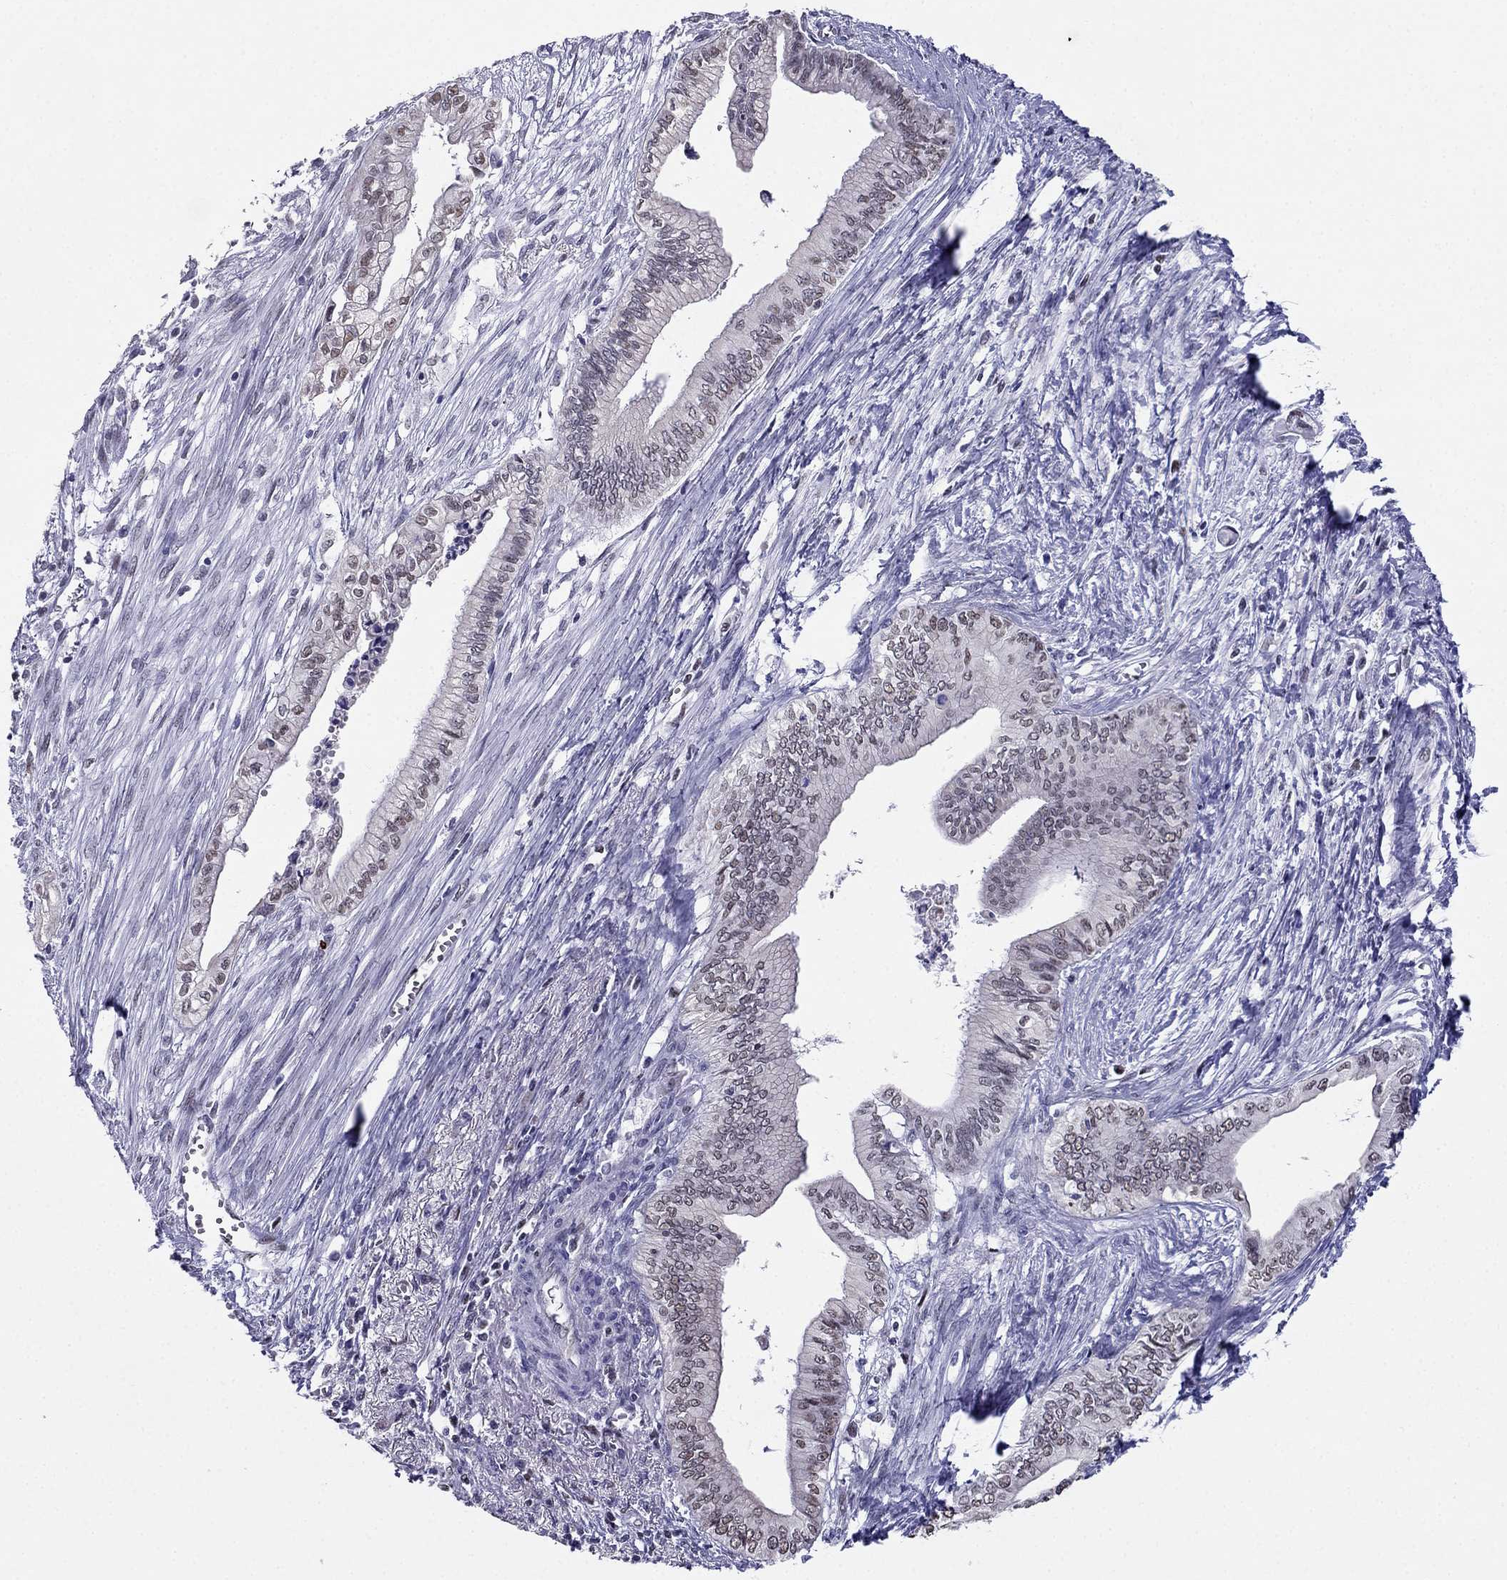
{"staining": {"intensity": "weak", "quantity": "<25%", "location": "nuclear"}, "tissue": "pancreatic cancer", "cell_type": "Tumor cells", "image_type": "cancer", "snomed": [{"axis": "morphology", "description": "Adenocarcinoma, NOS"}, {"axis": "topography", "description": "Pancreas"}], "caption": "An immunohistochemistry histopathology image of pancreatic cancer (adenocarcinoma) is shown. There is no staining in tumor cells of pancreatic cancer (adenocarcinoma).", "gene": "PPM1G", "patient": {"sex": "female", "age": 61}}